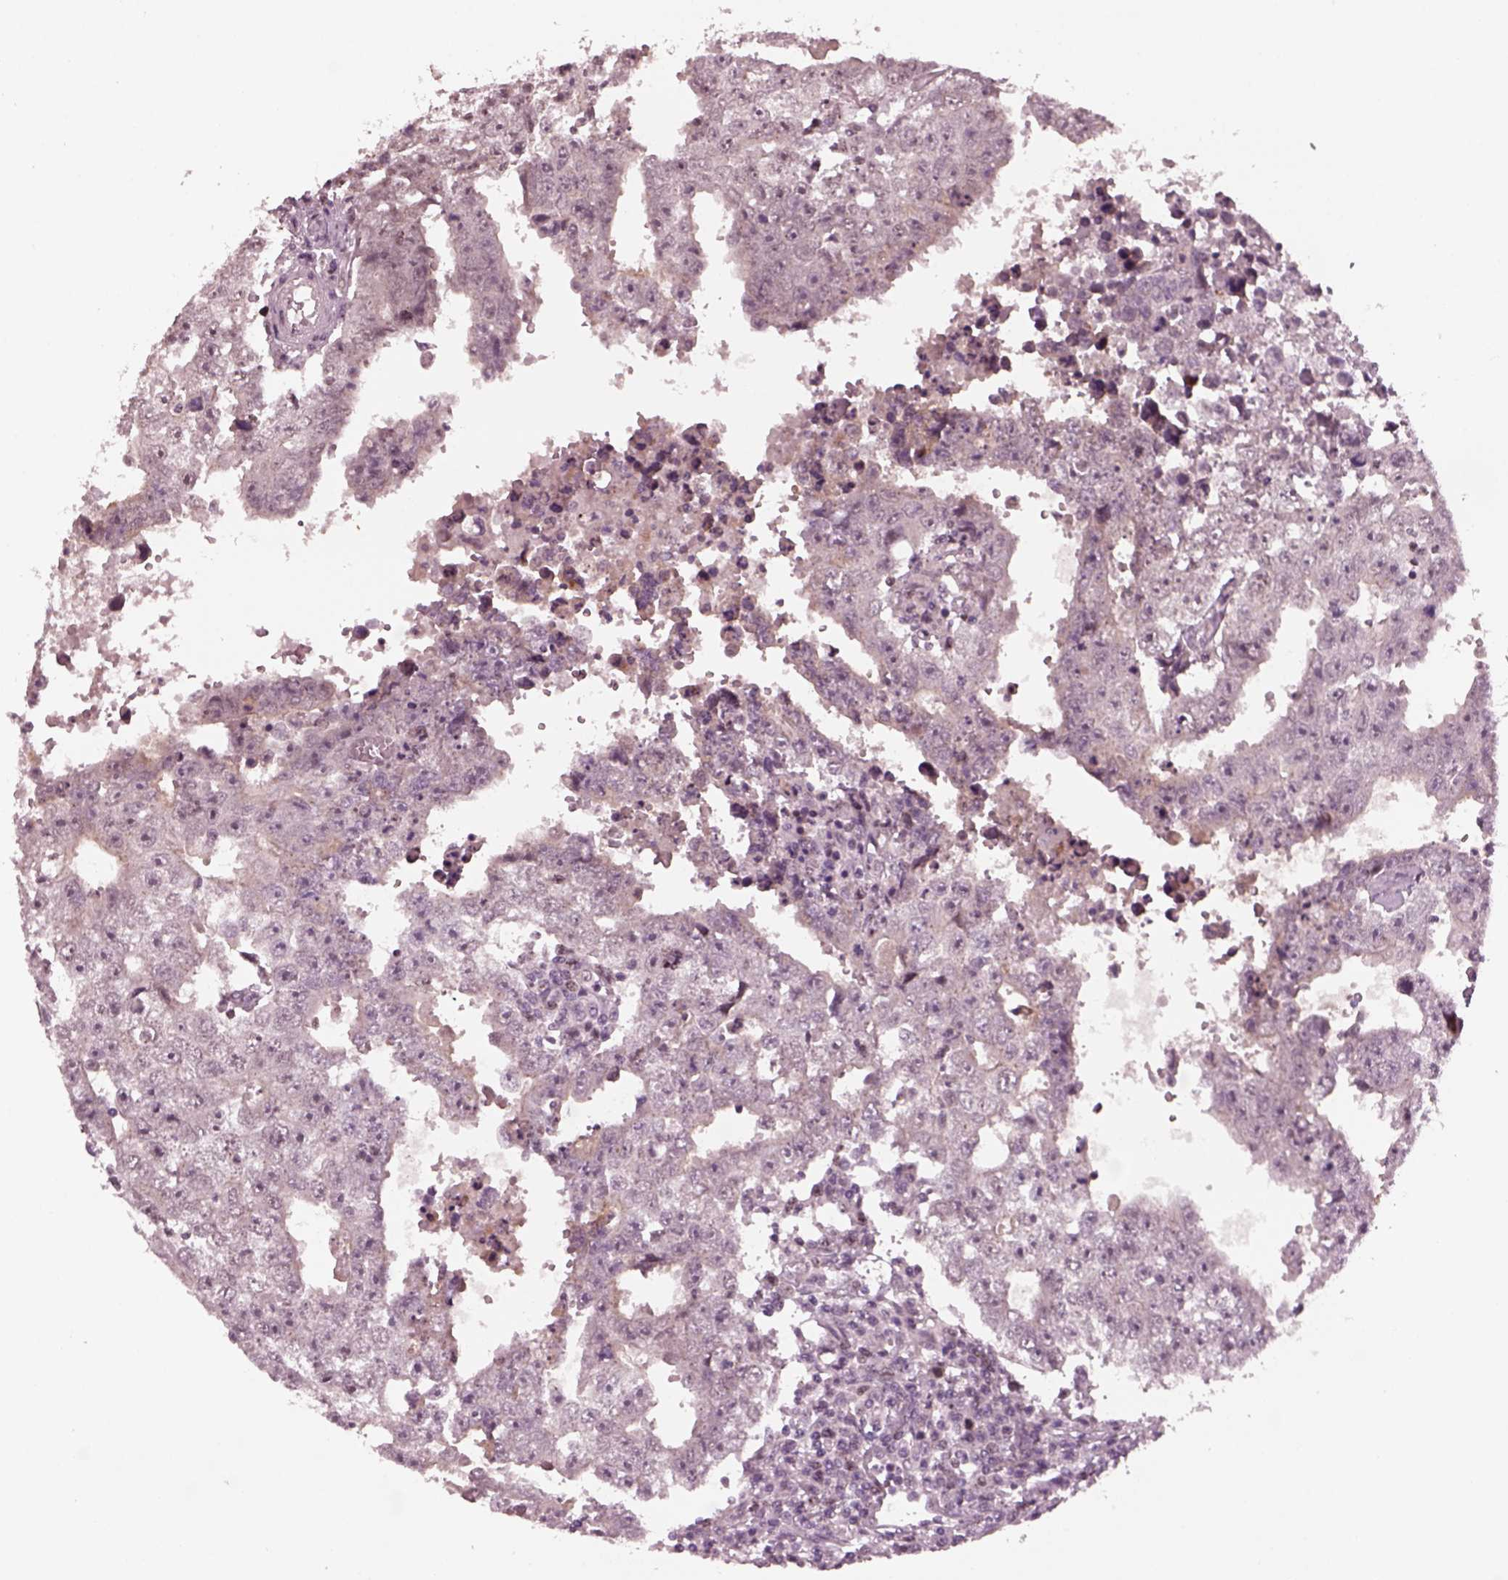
{"staining": {"intensity": "negative", "quantity": "none", "location": "none"}, "tissue": "testis cancer", "cell_type": "Tumor cells", "image_type": "cancer", "snomed": [{"axis": "morphology", "description": "Carcinoma, Embryonal, NOS"}, {"axis": "topography", "description": "Testis"}], "caption": "Immunohistochemistry (IHC) image of human testis cancer stained for a protein (brown), which shows no staining in tumor cells.", "gene": "SAXO1", "patient": {"sex": "male", "age": 36}}